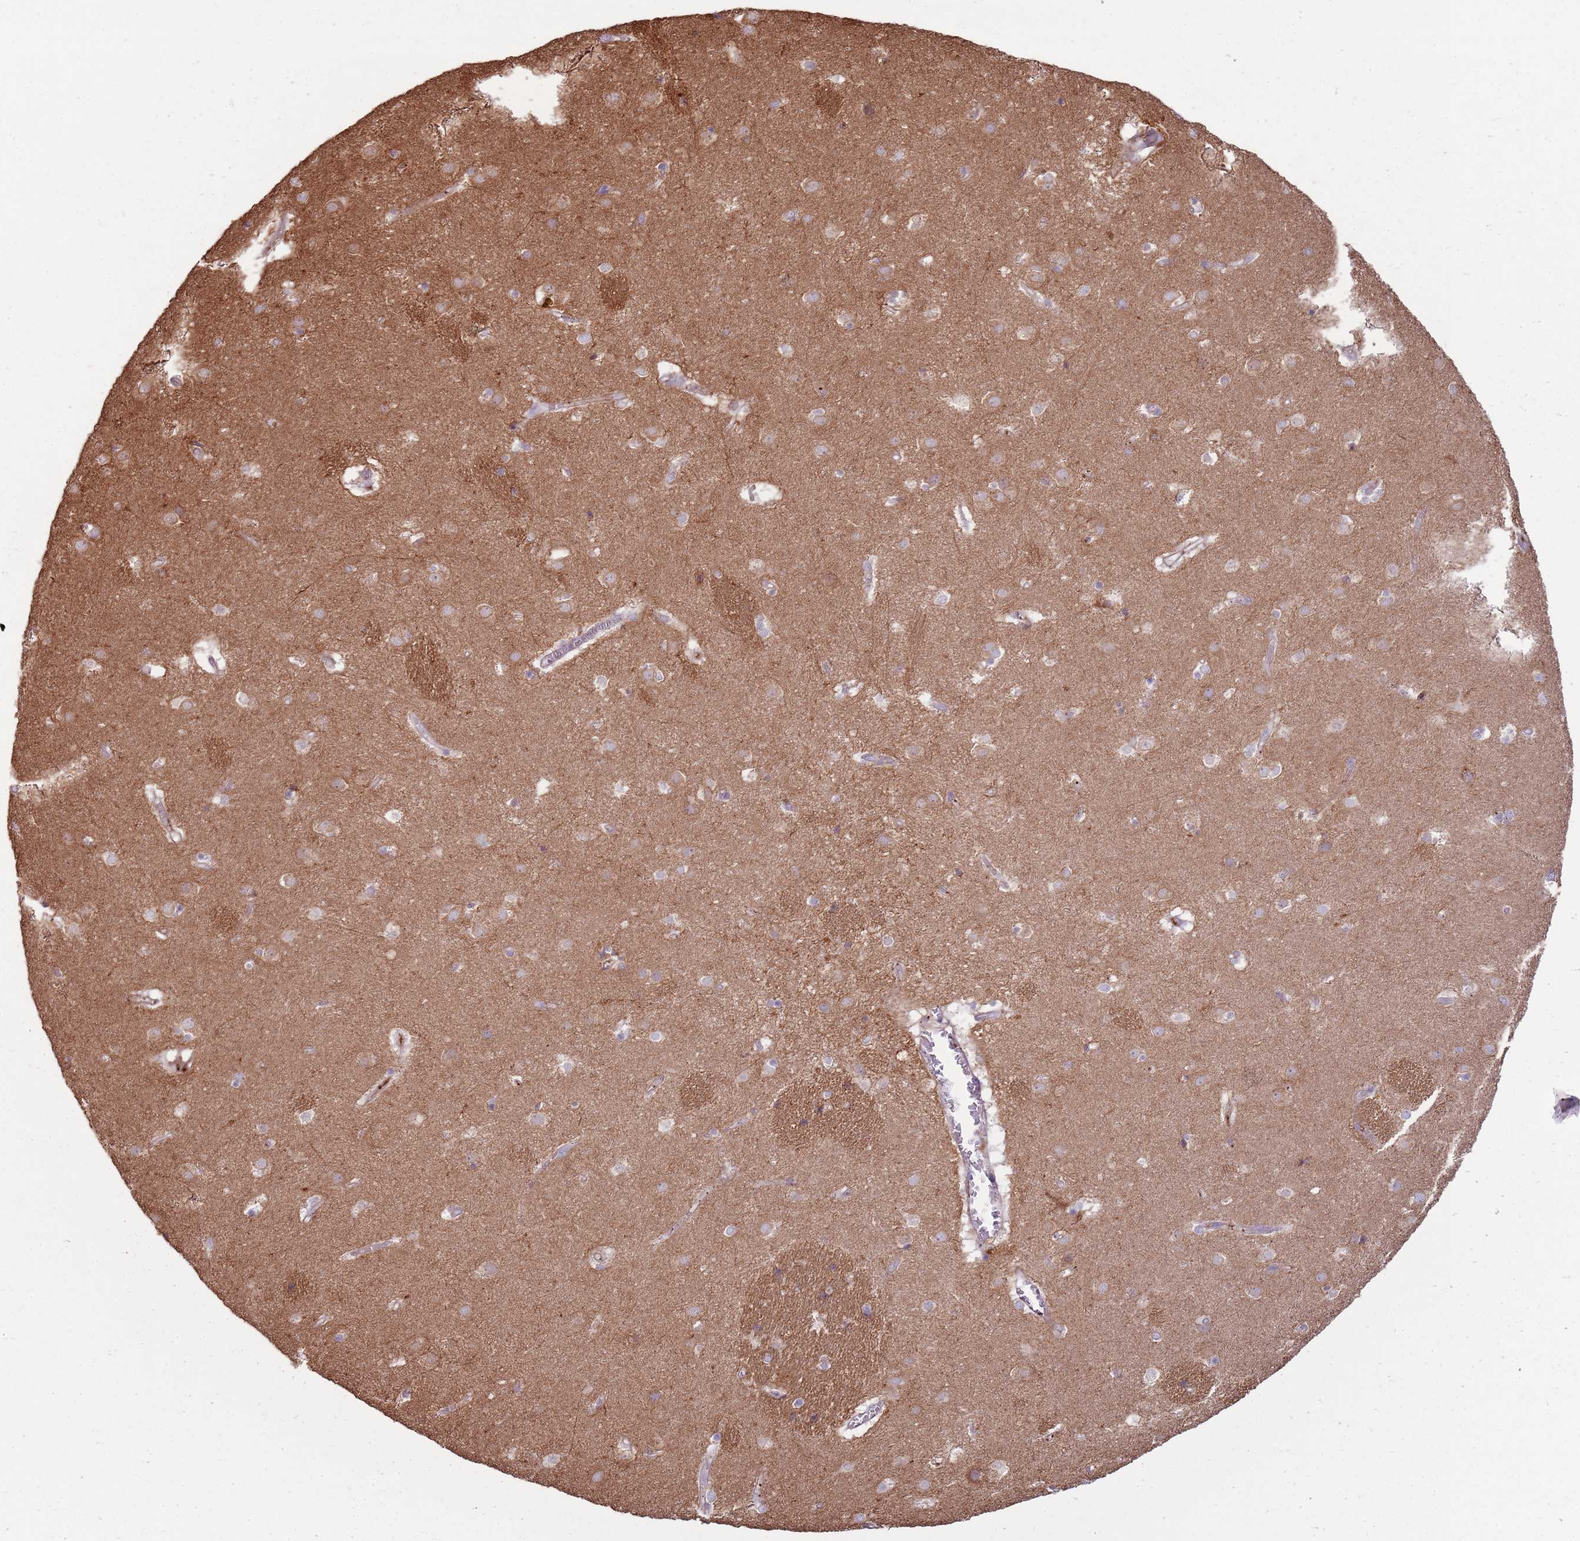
{"staining": {"intensity": "weak", "quantity": "25%-75%", "location": "cytoplasmic/membranous"}, "tissue": "caudate", "cell_type": "Glial cells", "image_type": "normal", "snomed": [{"axis": "morphology", "description": "Normal tissue, NOS"}, {"axis": "topography", "description": "Lateral ventricle wall"}], "caption": "IHC of benign caudate reveals low levels of weak cytoplasmic/membranous positivity in about 25%-75% of glial cells.", "gene": "EMC1", "patient": {"sex": "male", "age": 70}}